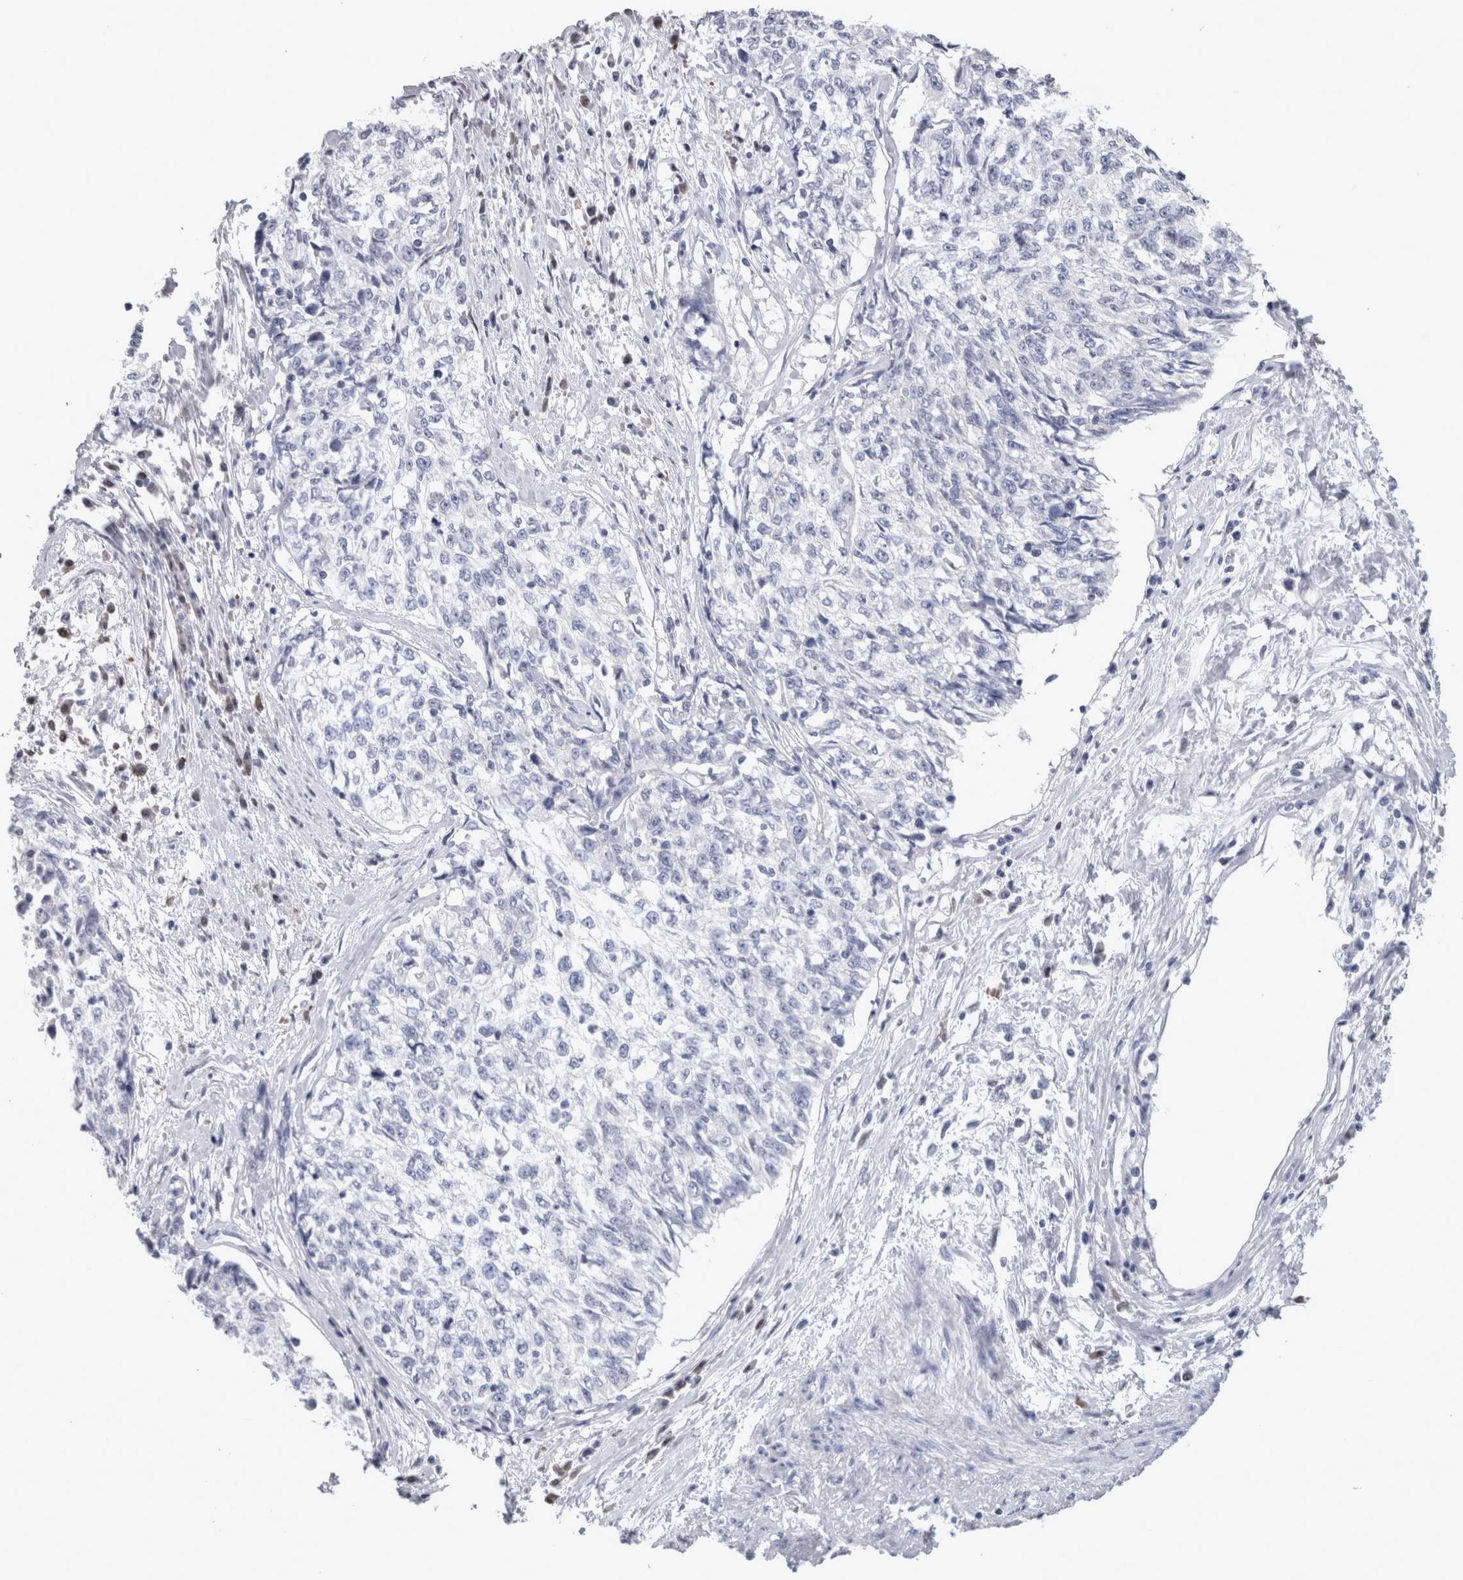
{"staining": {"intensity": "negative", "quantity": "none", "location": "none"}, "tissue": "cervical cancer", "cell_type": "Tumor cells", "image_type": "cancer", "snomed": [{"axis": "morphology", "description": "Squamous cell carcinoma, NOS"}, {"axis": "topography", "description": "Cervix"}], "caption": "Immunohistochemistry histopathology image of neoplastic tissue: squamous cell carcinoma (cervical) stained with DAB (3,3'-diaminobenzidine) reveals no significant protein staining in tumor cells.", "gene": "CA8", "patient": {"sex": "female", "age": 57}}